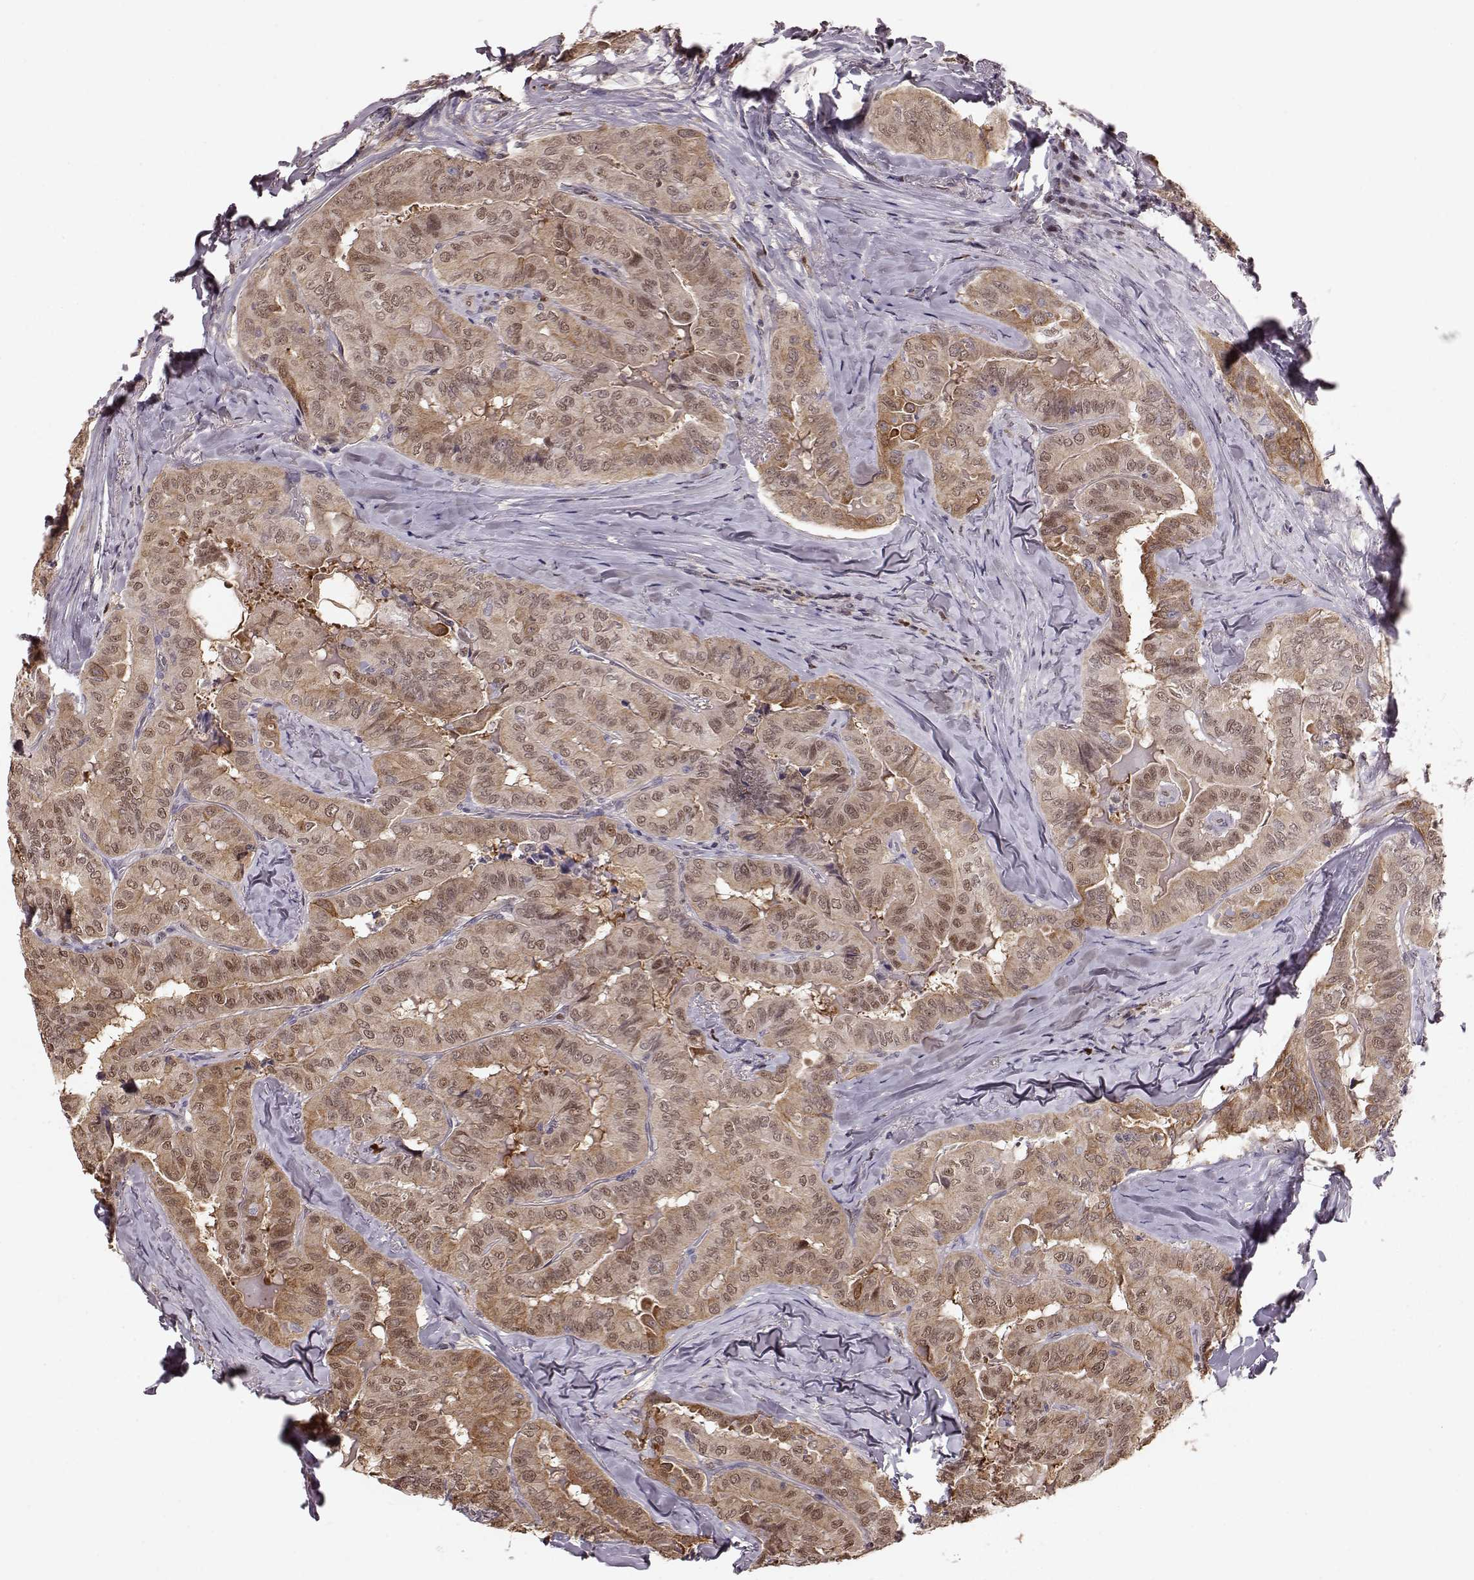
{"staining": {"intensity": "moderate", "quantity": "25%-75%", "location": "cytoplasmic/membranous,nuclear"}, "tissue": "thyroid cancer", "cell_type": "Tumor cells", "image_type": "cancer", "snomed": [{"axis": "morphology", "description": "Papillary adenocarcinoma, NOS"}, {"axis": "topography", "description": "Thyroid gland"}], "caption": "Brown immunohistochemical staining in human thyroid cancer (papillary adenocarcinoma) shows moderate cytoplasmic/membranous and nuclear positivity in approximately 25%-75% of tumor cells.", "gene": "KLF6", "patient": {"sex": "female", "age": 68}}